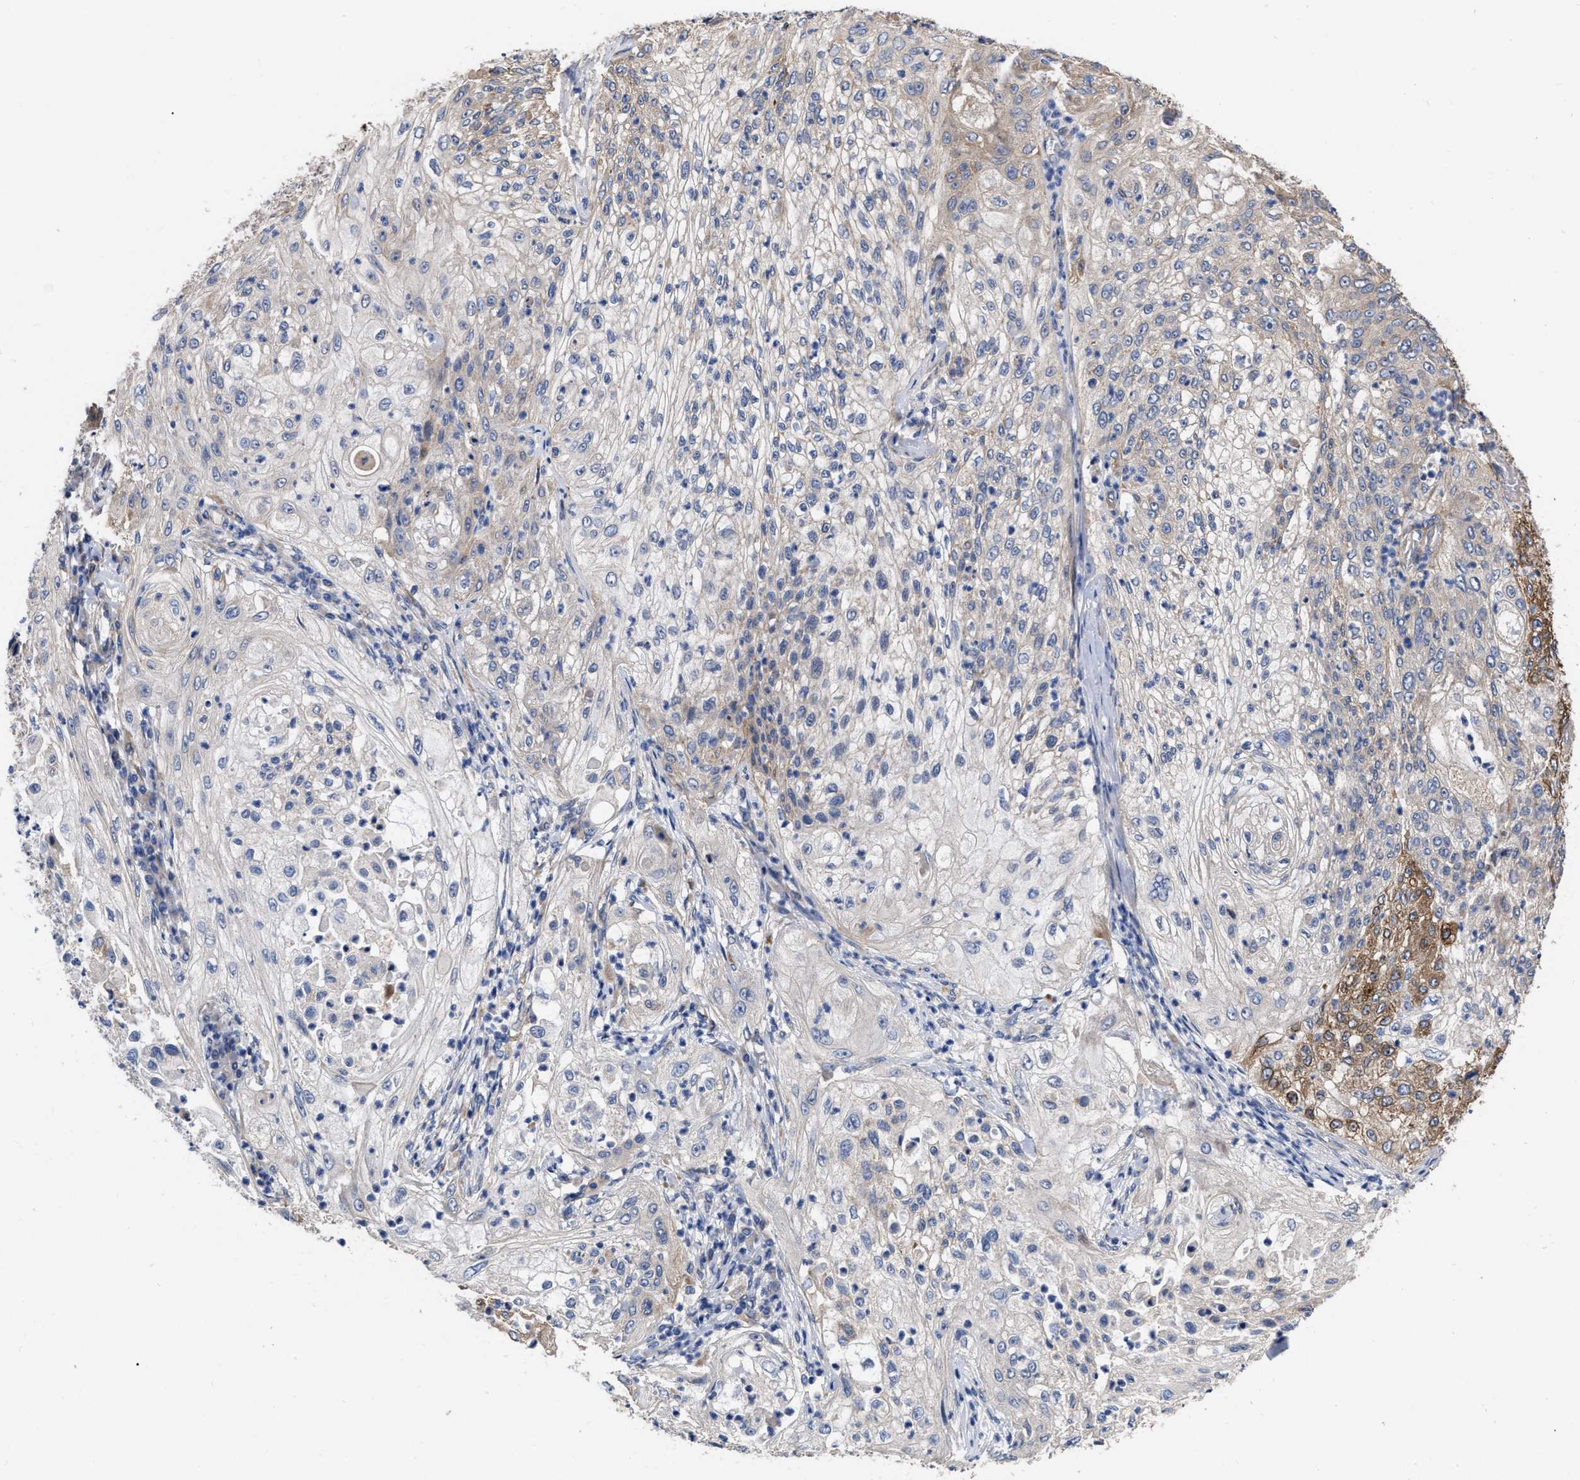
{"staining": {"intensity": "weak", "quantity": "<25%", "location": "cytoplasmic/membranous"}, "tissue": "lung cancer", "cell_type": "Tumor cells", "image_type": "cancer", "snomed": [{"axis": "morphology", "description": "Inflammation, NOS"}, {"axis": "morphology", "description": "Squamous cell carcinoma, NOS"}, {"axis": "topography", "description": "Lymph node"}, {"axis": "topography", "description": "Soft tissue"}, {"axis": "topography", "description": "Lung"}], "caption": "Immunohistochemistry micrograph of lung squamous cell carcinoma stained for a protein (brown), which shows no expression in tumor cells.", "gene": "MLST8", "patient": {"sex": "male", "age": 66}}